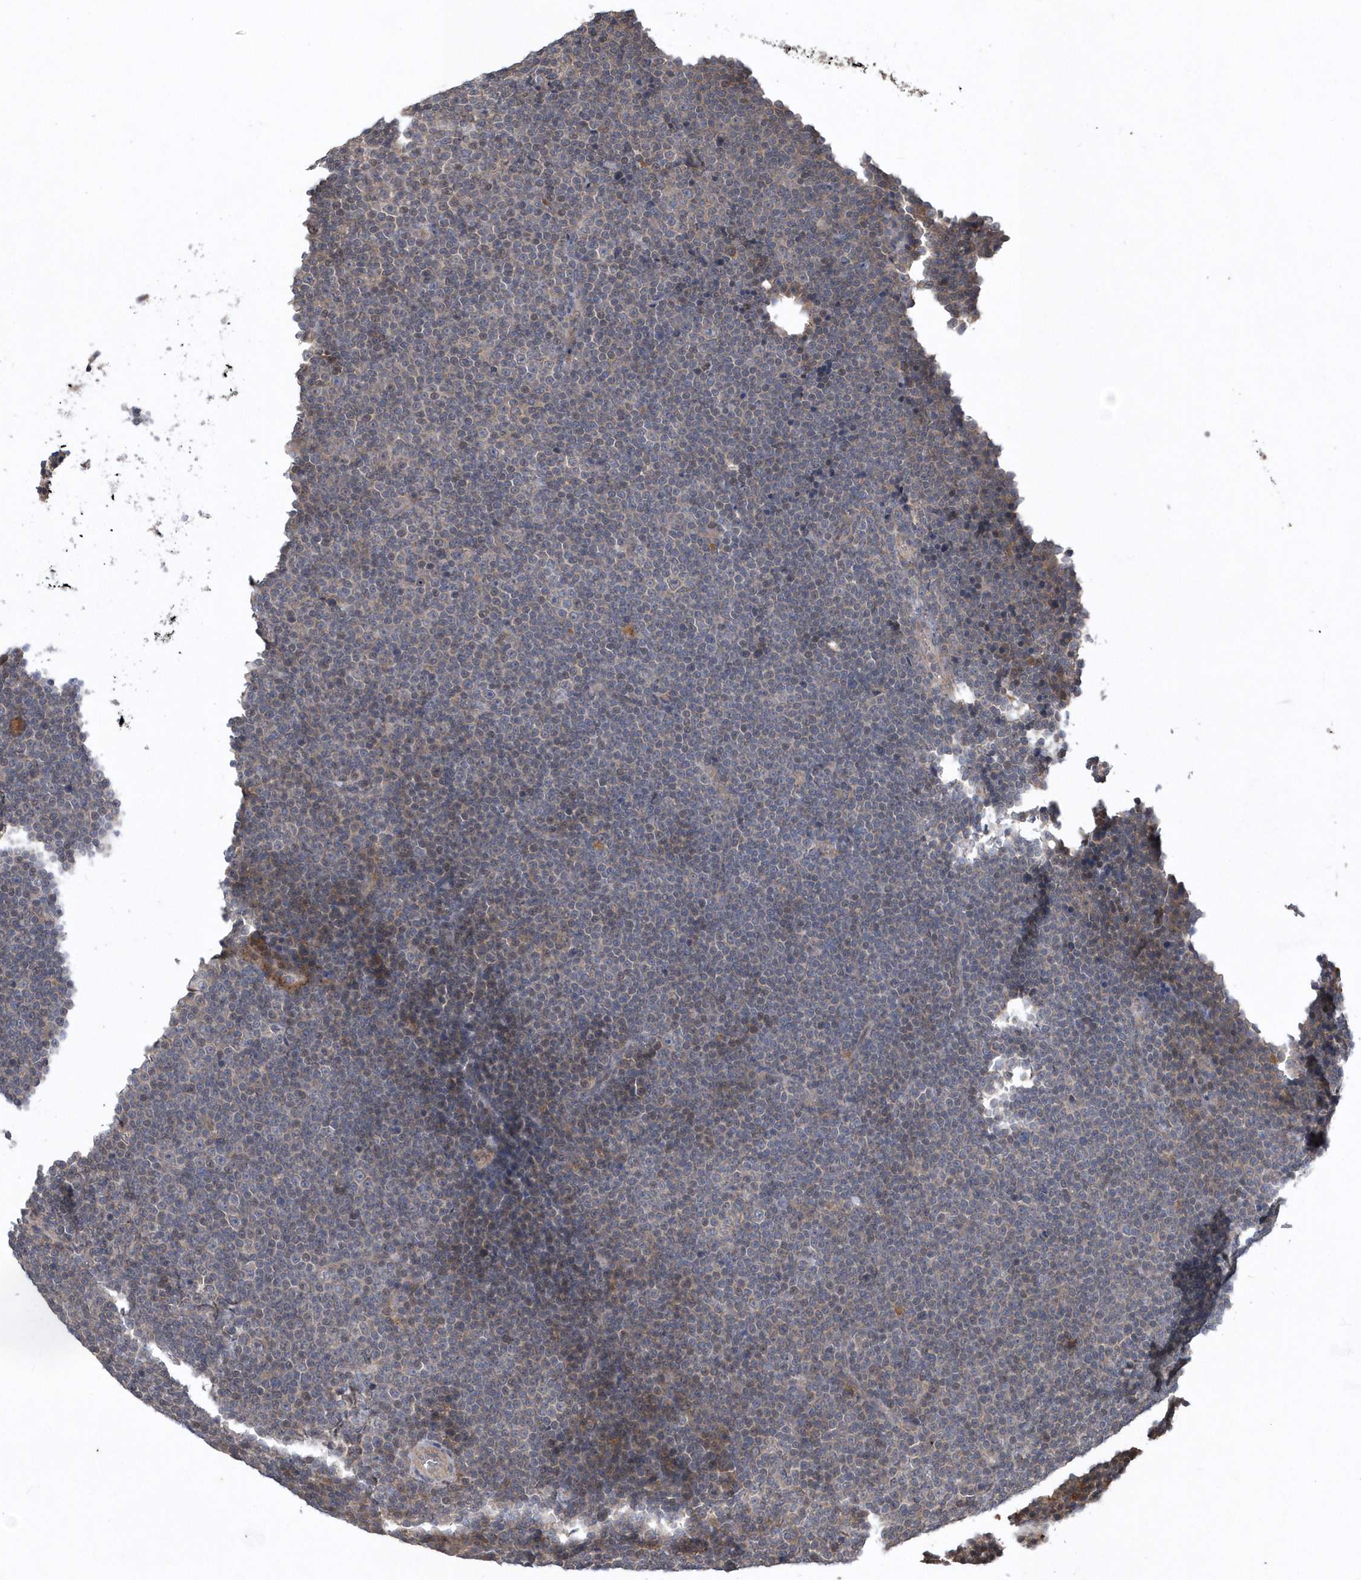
{"staining": {"intensity": "negative", "quantity": "none", "location": "none"}, "tissue": "lymphoma", "cell_type": "Tumor cells", "image_type": "cancer", "snomed": [{"axis": "morphology", "description": "Malignant lymphoma, non-Hodgkin's type, Low grade"}, {"axis": "topography", "description": "Lymph node"}], "caption": "Immunohistochemical staining of lymphoma exhibits no significant expression in tumor cells. (DAB (3,3'-diaminobenzidine) immunohistochemistry (IHC), high magnification).", "gene": "HMGCS1", "patient": {"sex": "female", "age": 67}}